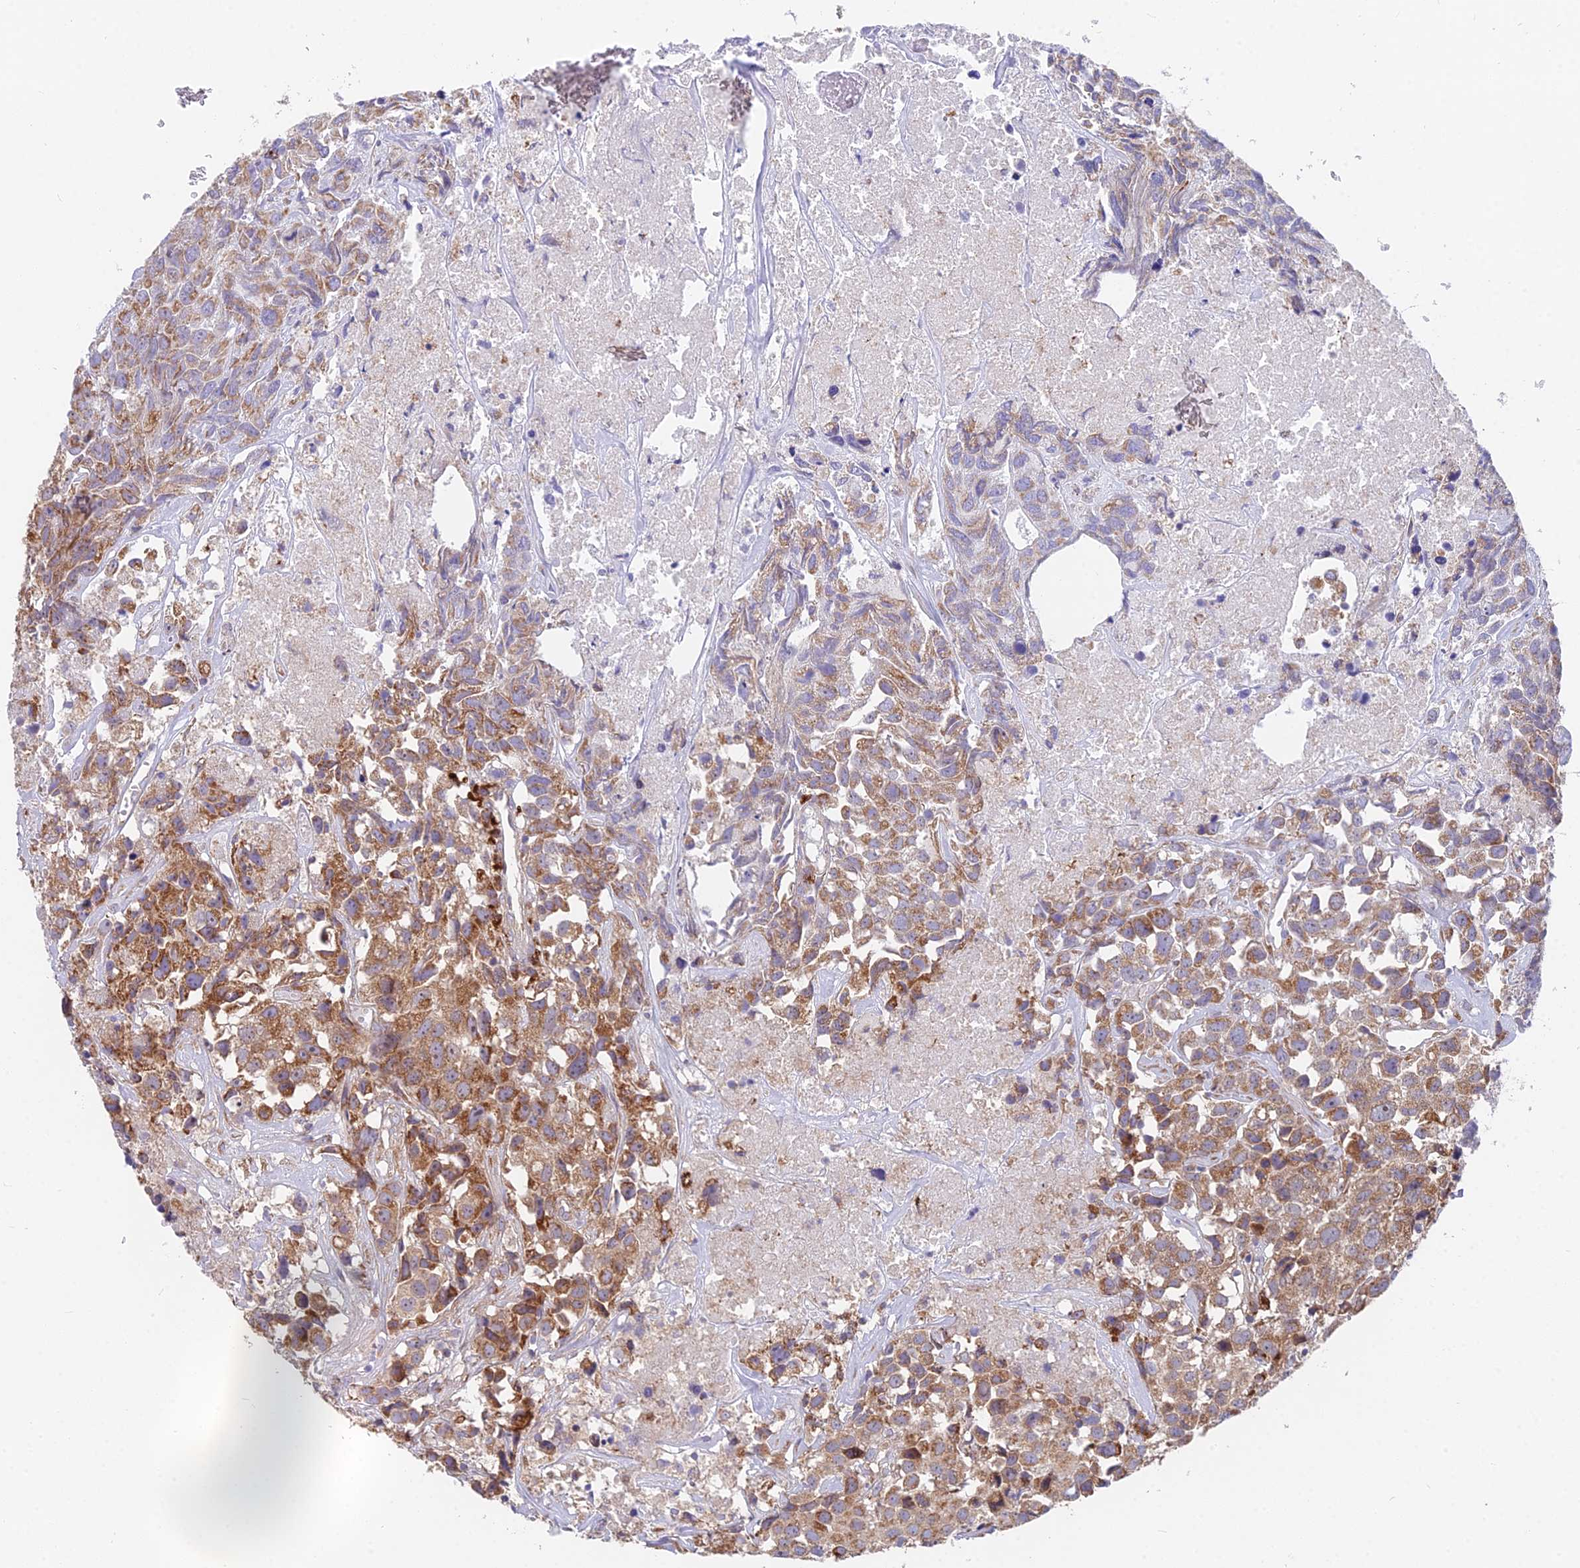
{"staining": {"intensity": "moderate", "quantity": ">75%", "location": "cytoplasmic/membranous"}, "tissue": "urothelial cancer", "cell_type": "Tumor cells", "image_type": "cancer", "snomed": [{"axis": "morphology", "description": "Urothelial carcinoma, High grade"}, {"axis": "topography", "description": "Urinary bladder"}], "caption": "Immunohistochemistry (IHC) of human high-grade urothelial carcinoma shows medium levels of moderate cytoplasmic/membranous expression in about >75% of tumor cells.", "gene": "TBC1D20", "patient": {"sex": "female", "age": 75}}